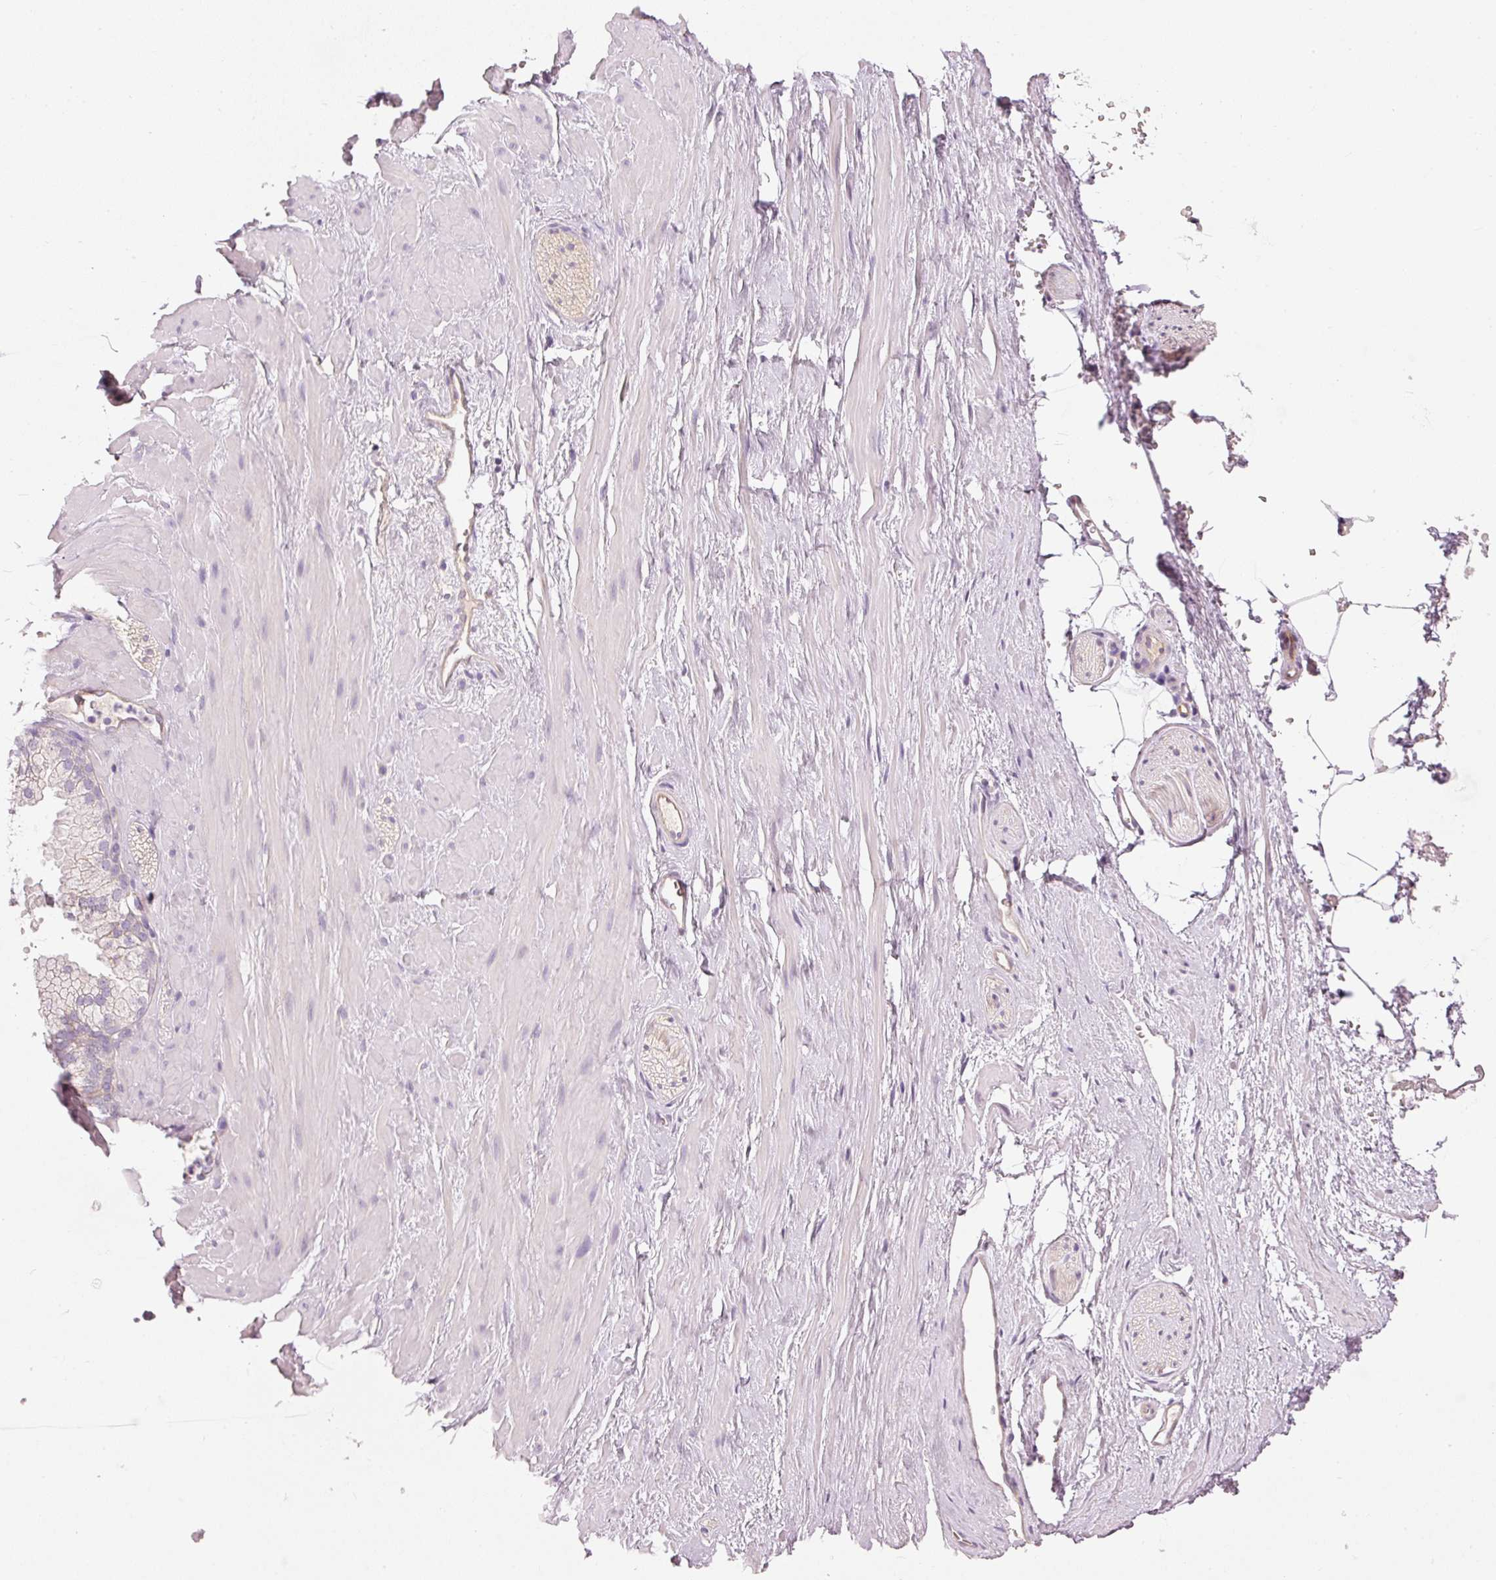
{"staining": {"intensity": "negative", "quantity": "none", "location": "none"}, "tissue": "adipose tissue", "cell_type": "Adipocytes", "image_type": "normal", "snomed": [{"axis": "morphology", "description": "Normal tissue, NOS"}, {"axis": "topography", "description": "Prostate"}, {"axis": "topography", "description": "Peripheral nerve tissue"}], "caption": "Adipose tissue stained for a protein using immunohistochemistry (IHC) shows no expression adipocytes.", "gene": "OSR2", "patient": {"sex": "male", "age": 61}}